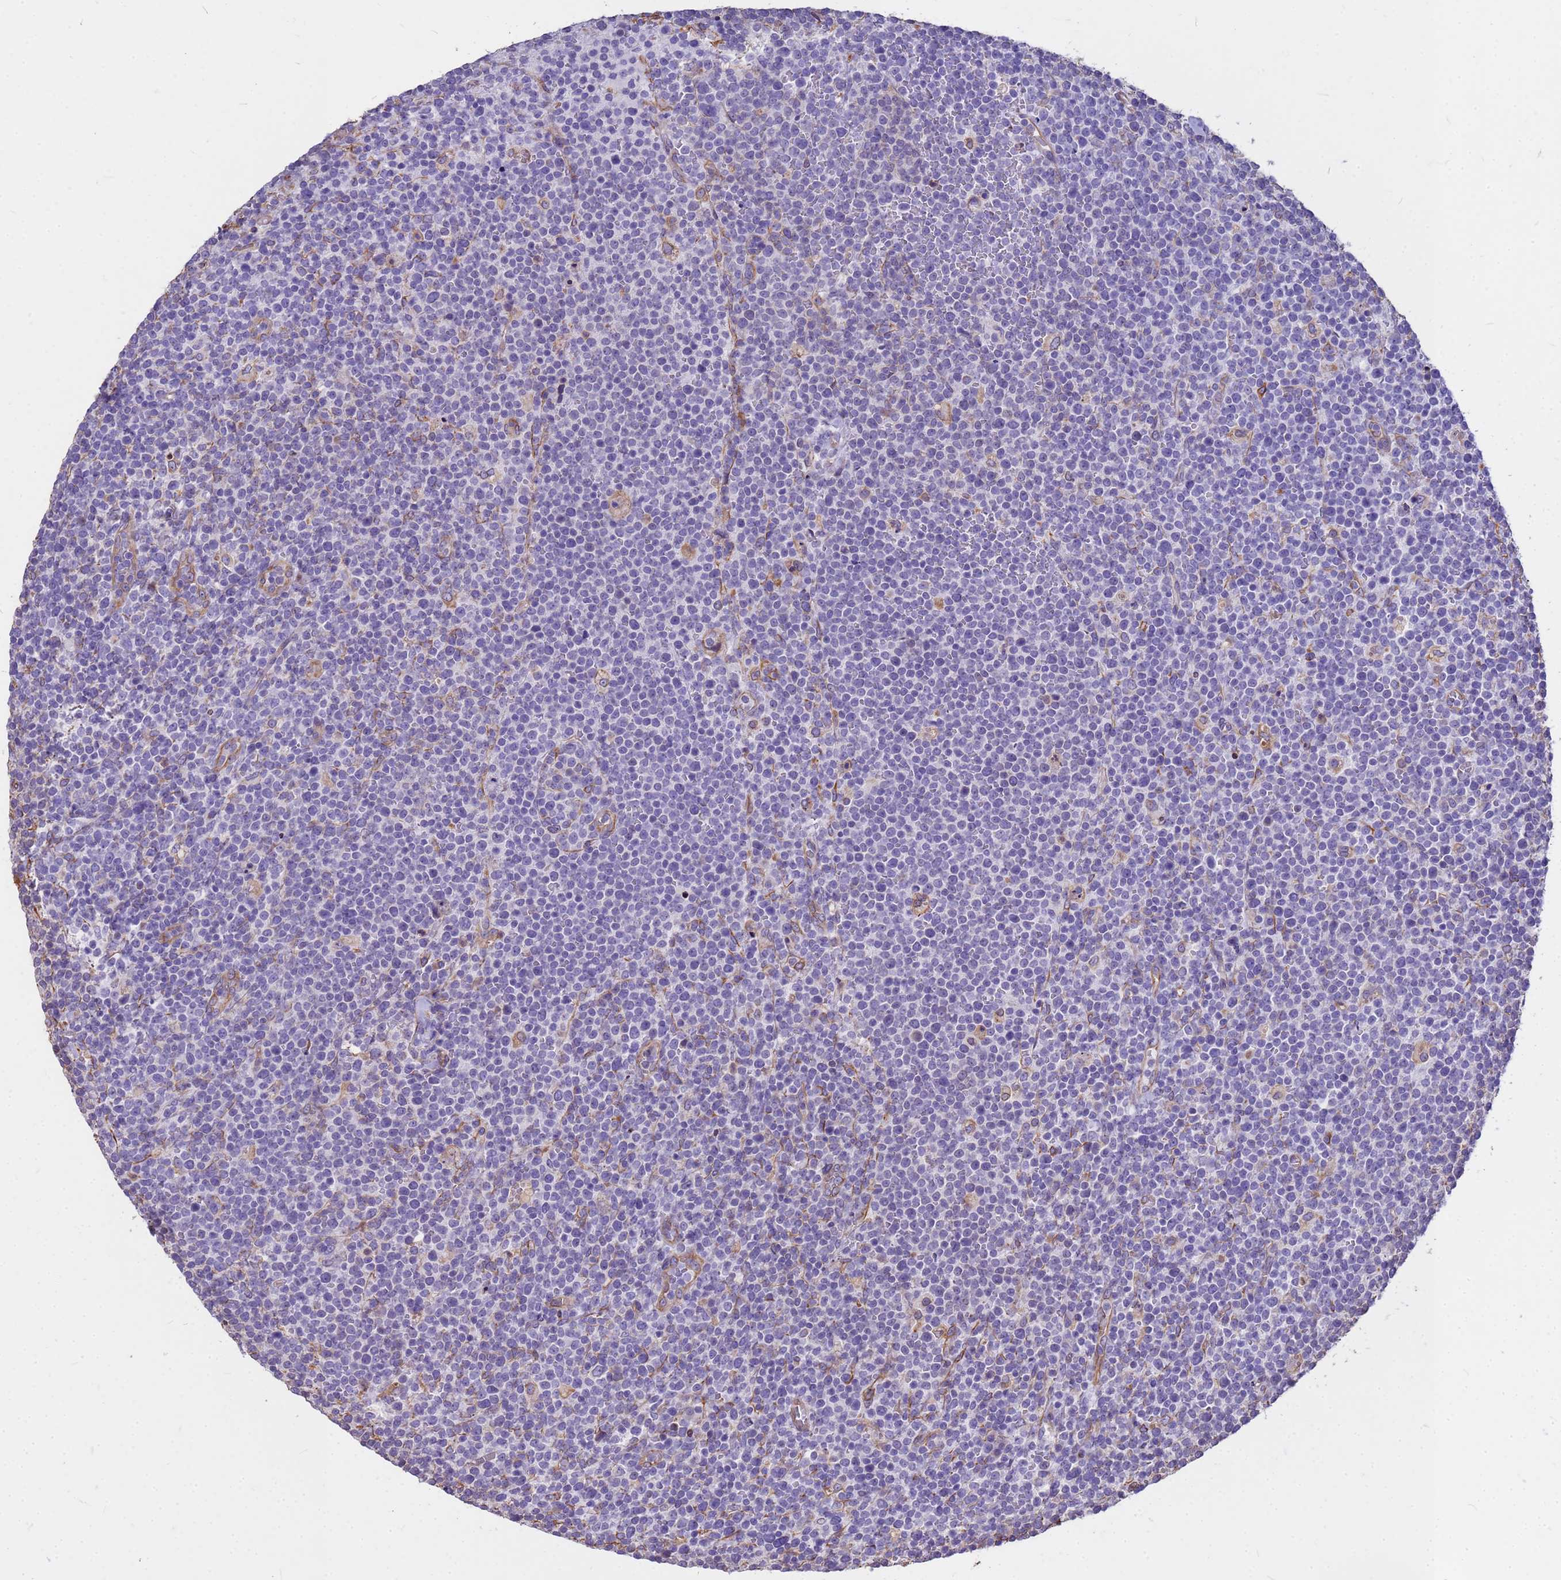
{"staining": {"intensity": "negative", "quantity": "none", "location": "none"}, "tissue": "lymphoma", "cell_type": "Tumor cells", "image_type": "cancer", "snomed": [{"axis": "morphology", "description": "Malignant lymphoma, non-Hodgkin's type, High grade"}, {"axis": "topography", "description": "Lymph node"}], "caption": "The photomicrograph reveals no significant staining in tumor cells of lymphoma. (Stains: DAB (3,3'-diaminobenzidine) IHC with hematoxylin counter stain, Microscopy: brightfield microscopy at high magnification).", "gene": "TCEAL3", "patient": {"sex": "male", "age": 61}}